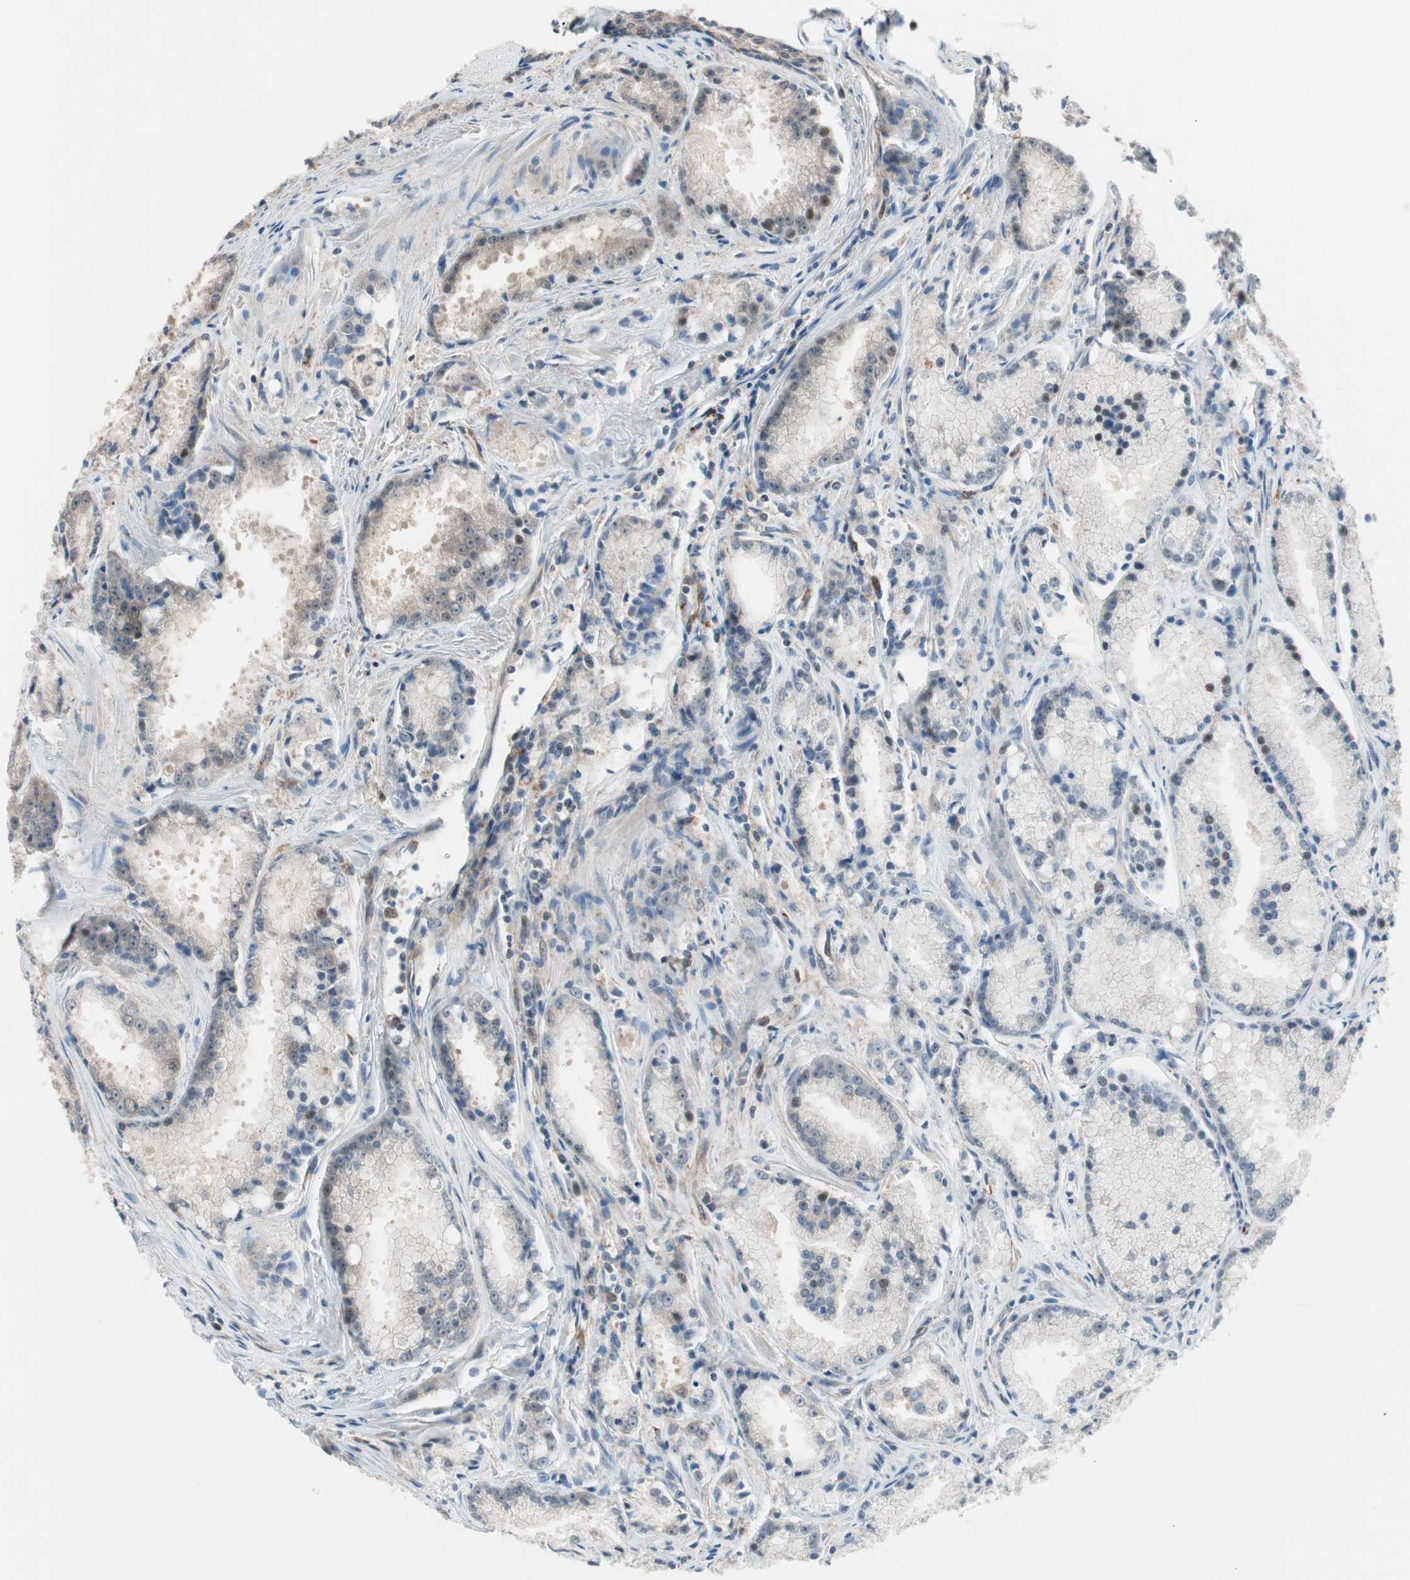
{"staining": {"intensity": "weak", "quantity": "<25%", "location": "cytoplasmic/membranous"}, "tissue": "prostate cancer", "cell_type": "Tumor cells", "image_type": "cancer", "snomed": [{"axis": "morphology", "description": "Adenocarcinoma, Low grade"}, {"axis": "topography", "description": "Prostate"}], "caption": "High magnification brightfield microscopy of prostate cancer (adenocarcinoma (low-grade)) stained with DAB (brown) and counterstained with hematoxylin (blue): tumor cells show no significant expression. The staining is performed using DAB (3,3'-diaminobenzidine) brown chromogen with nuclei counter-stained in using hematoxylin.", "gene": "PIK3R3", "patient": {"sex": "male", "age": 64}}